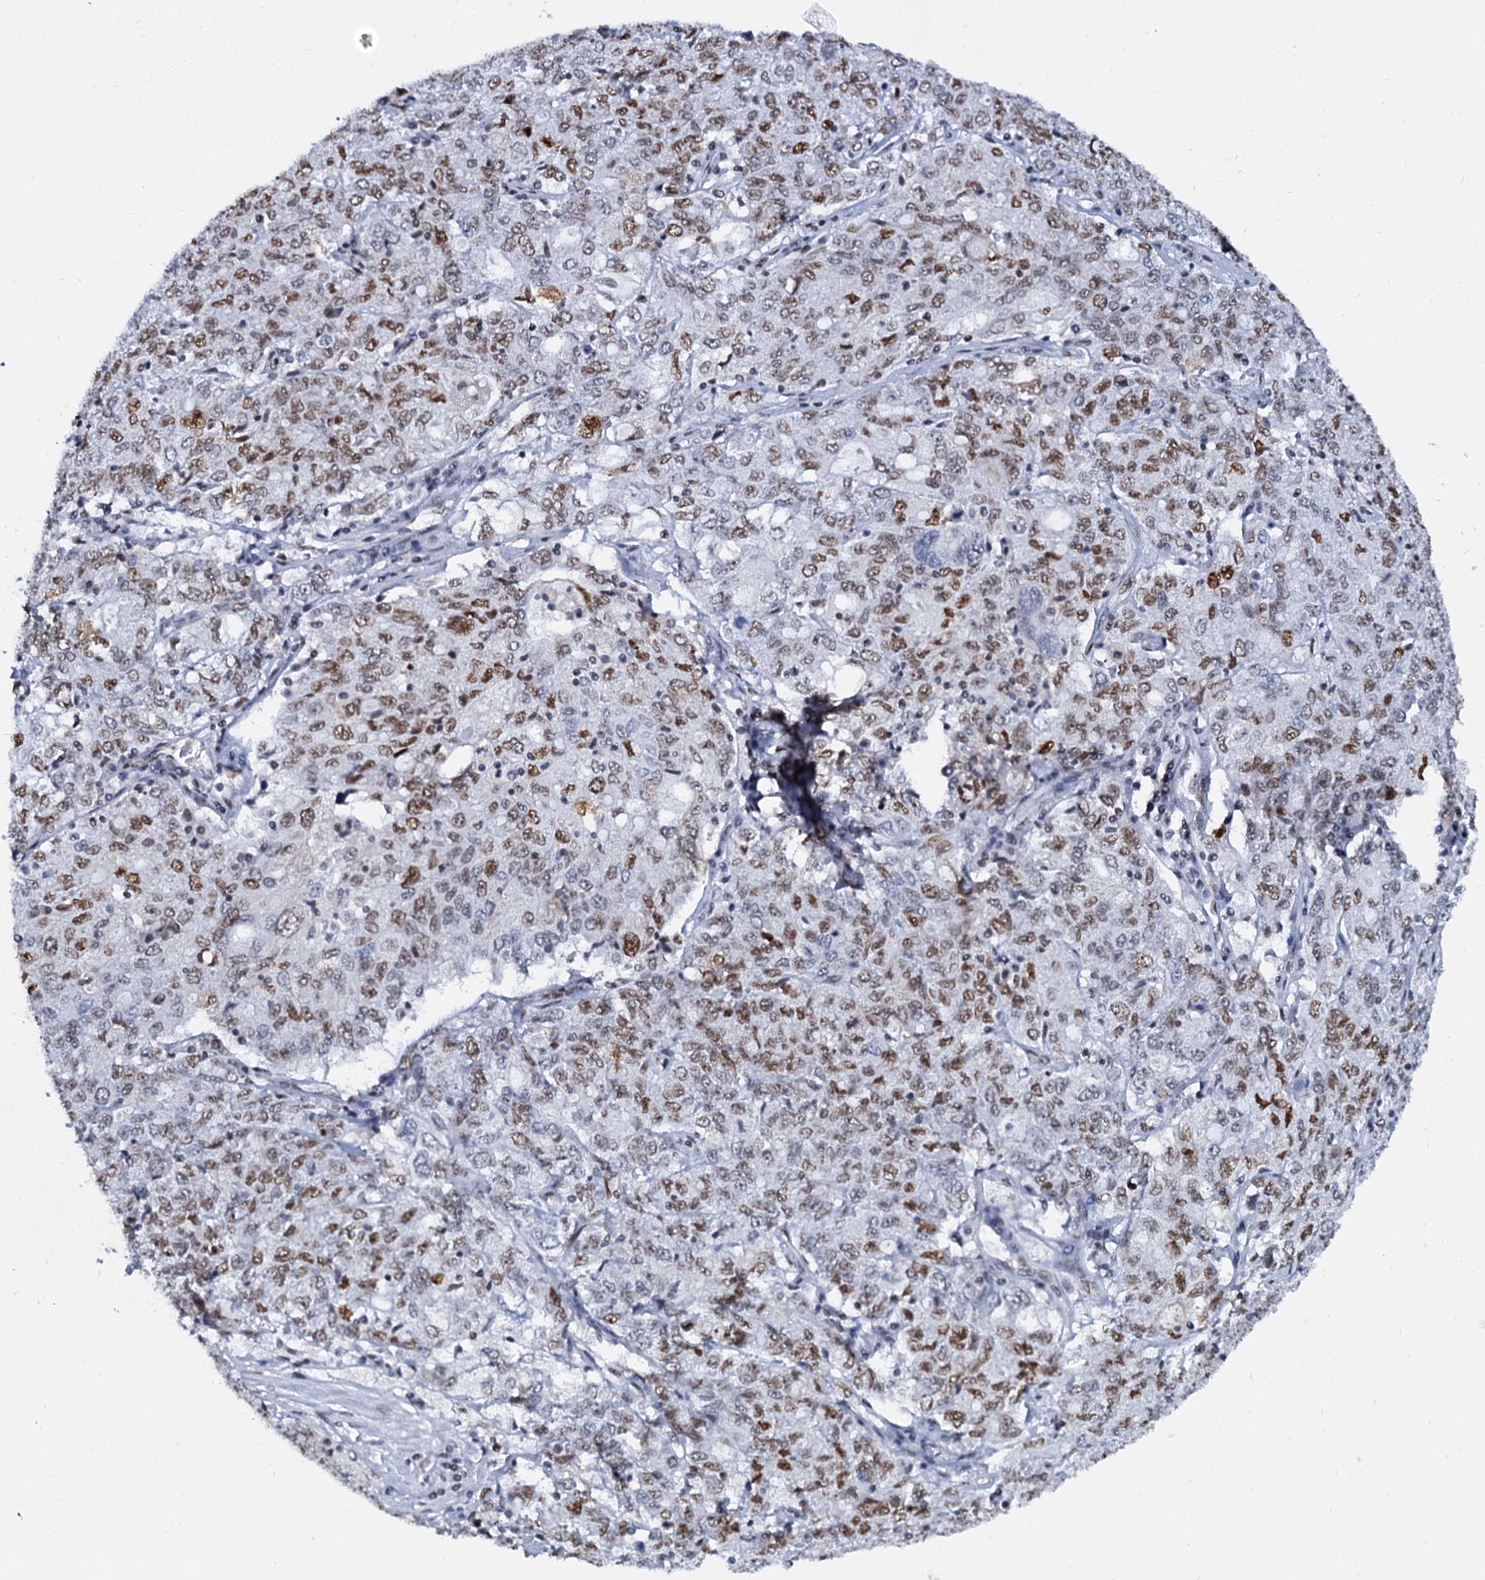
{"staining": {"intensity": "moderate", "quantity": "25%-75%", "location": "nuclear"}, "tissue": "ovarian cancer", "cell_type": "Tumor cells", "image_type": "cancer", "snomed": [{"axis": "morphology", "description": "Carcinoma, endometroid"}, {"axis": "topography", "description": "Ovary"}], "caption": "Protein analysis of endometroid carcinoma (ovarian) tissue shows moderate nuclear staining in about 25%-75% of tumor cells. Immunohistochemistry (ihc) stains the protein in brown and the nuclei are stained blue.", "gene": "CMAS", "patient": {"sex": "female", "age": 62}}